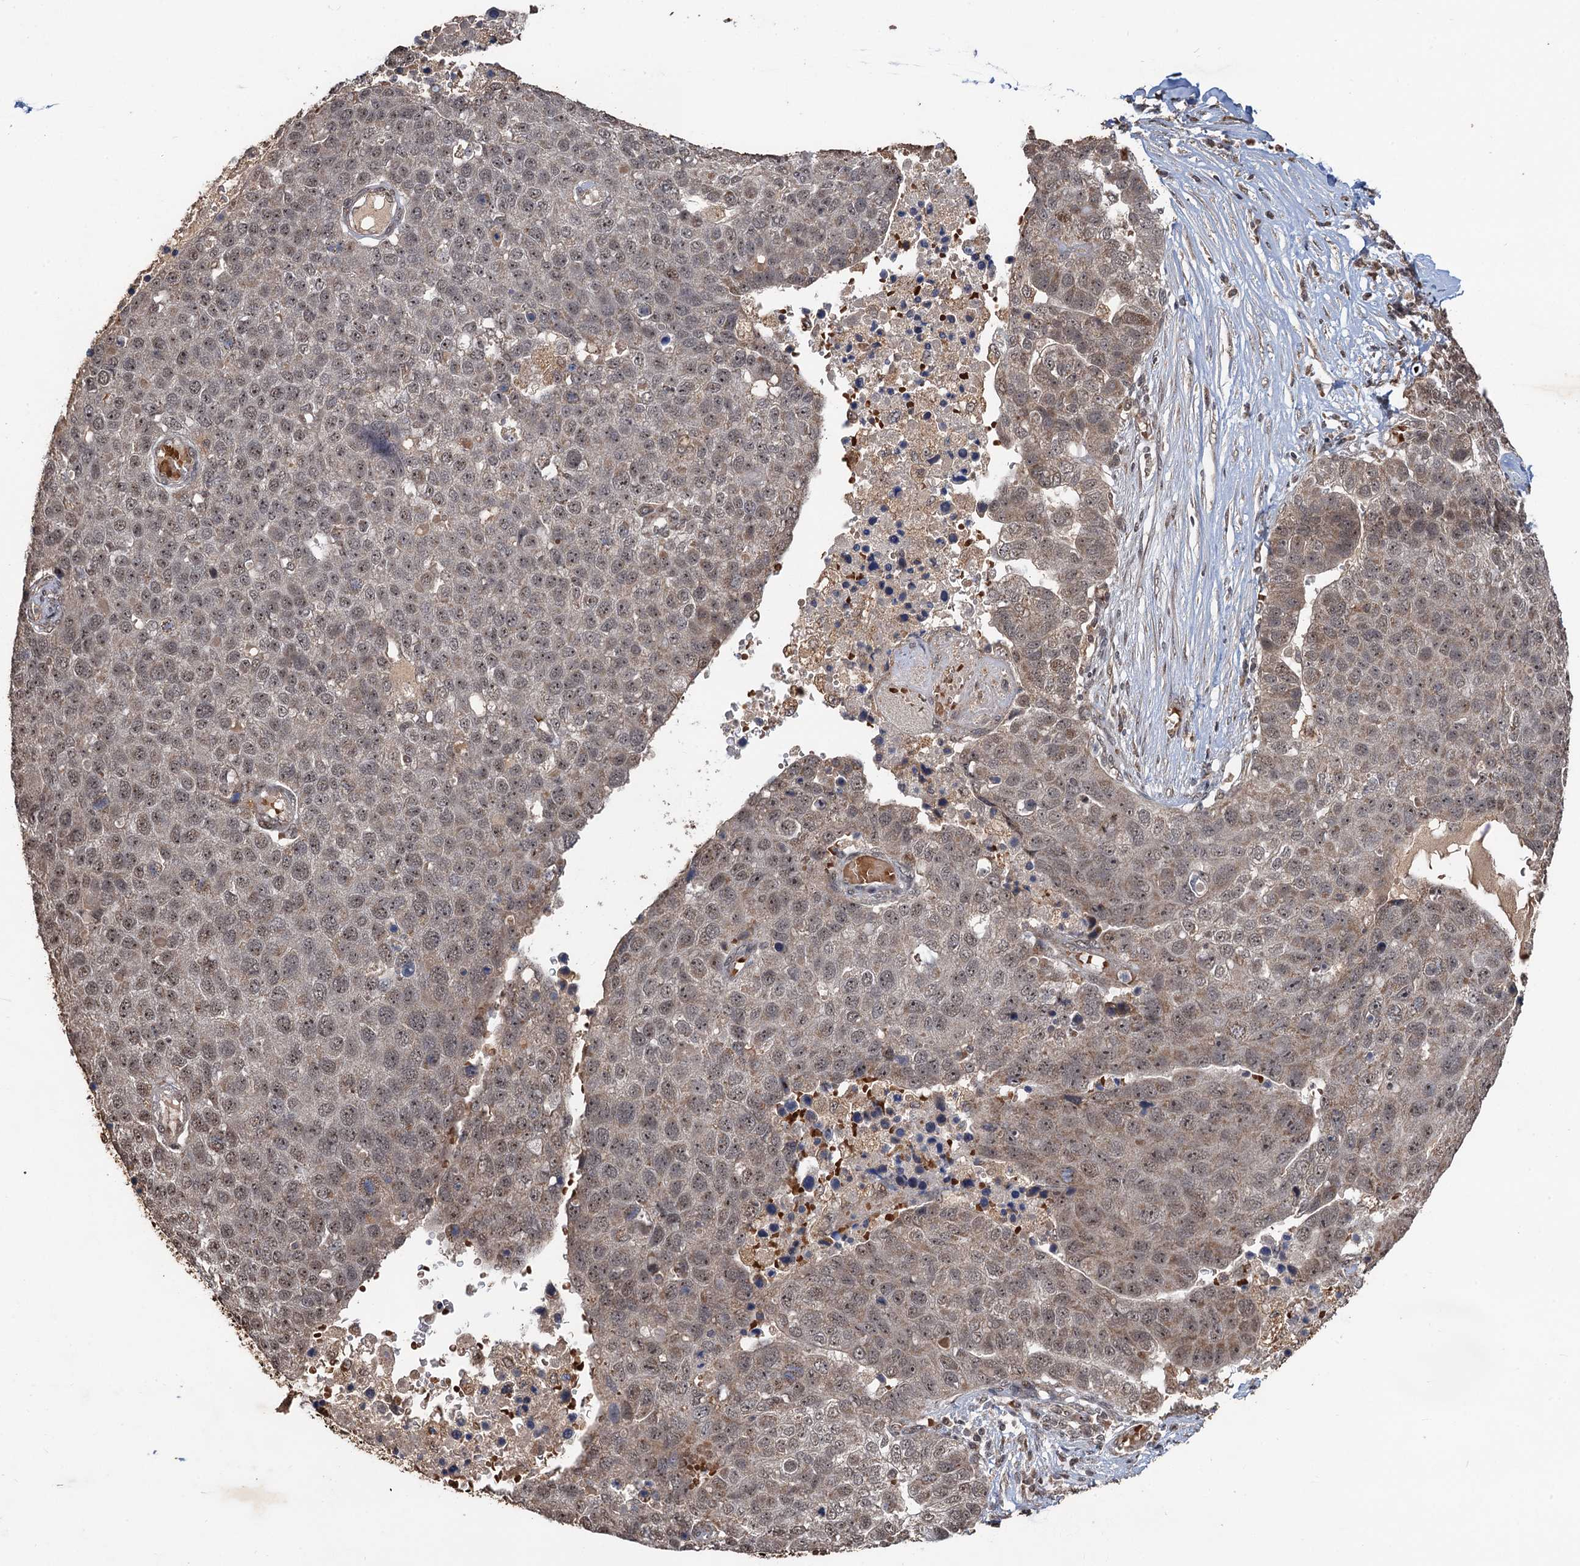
{"staining": {"intensity": "weak", "quantity": ">75%", "location": "nuclear"}, "tissue": "pancreatic cancer", "cell_type": "Tumor cells", "image_type": "cancer", "snomed": [{"axis": "morphology", "description": "Adenocarcinoma, NOS"}, {"axis": "topography", "description": "Pancreas"}], "caption": "A brown stain highlights weak nuclear expression of a protein in pancreatic cancer (adenocarcinoma) tumor cells.", "gene": "REP15", "patient": {"sex": "female", "age": 61}}